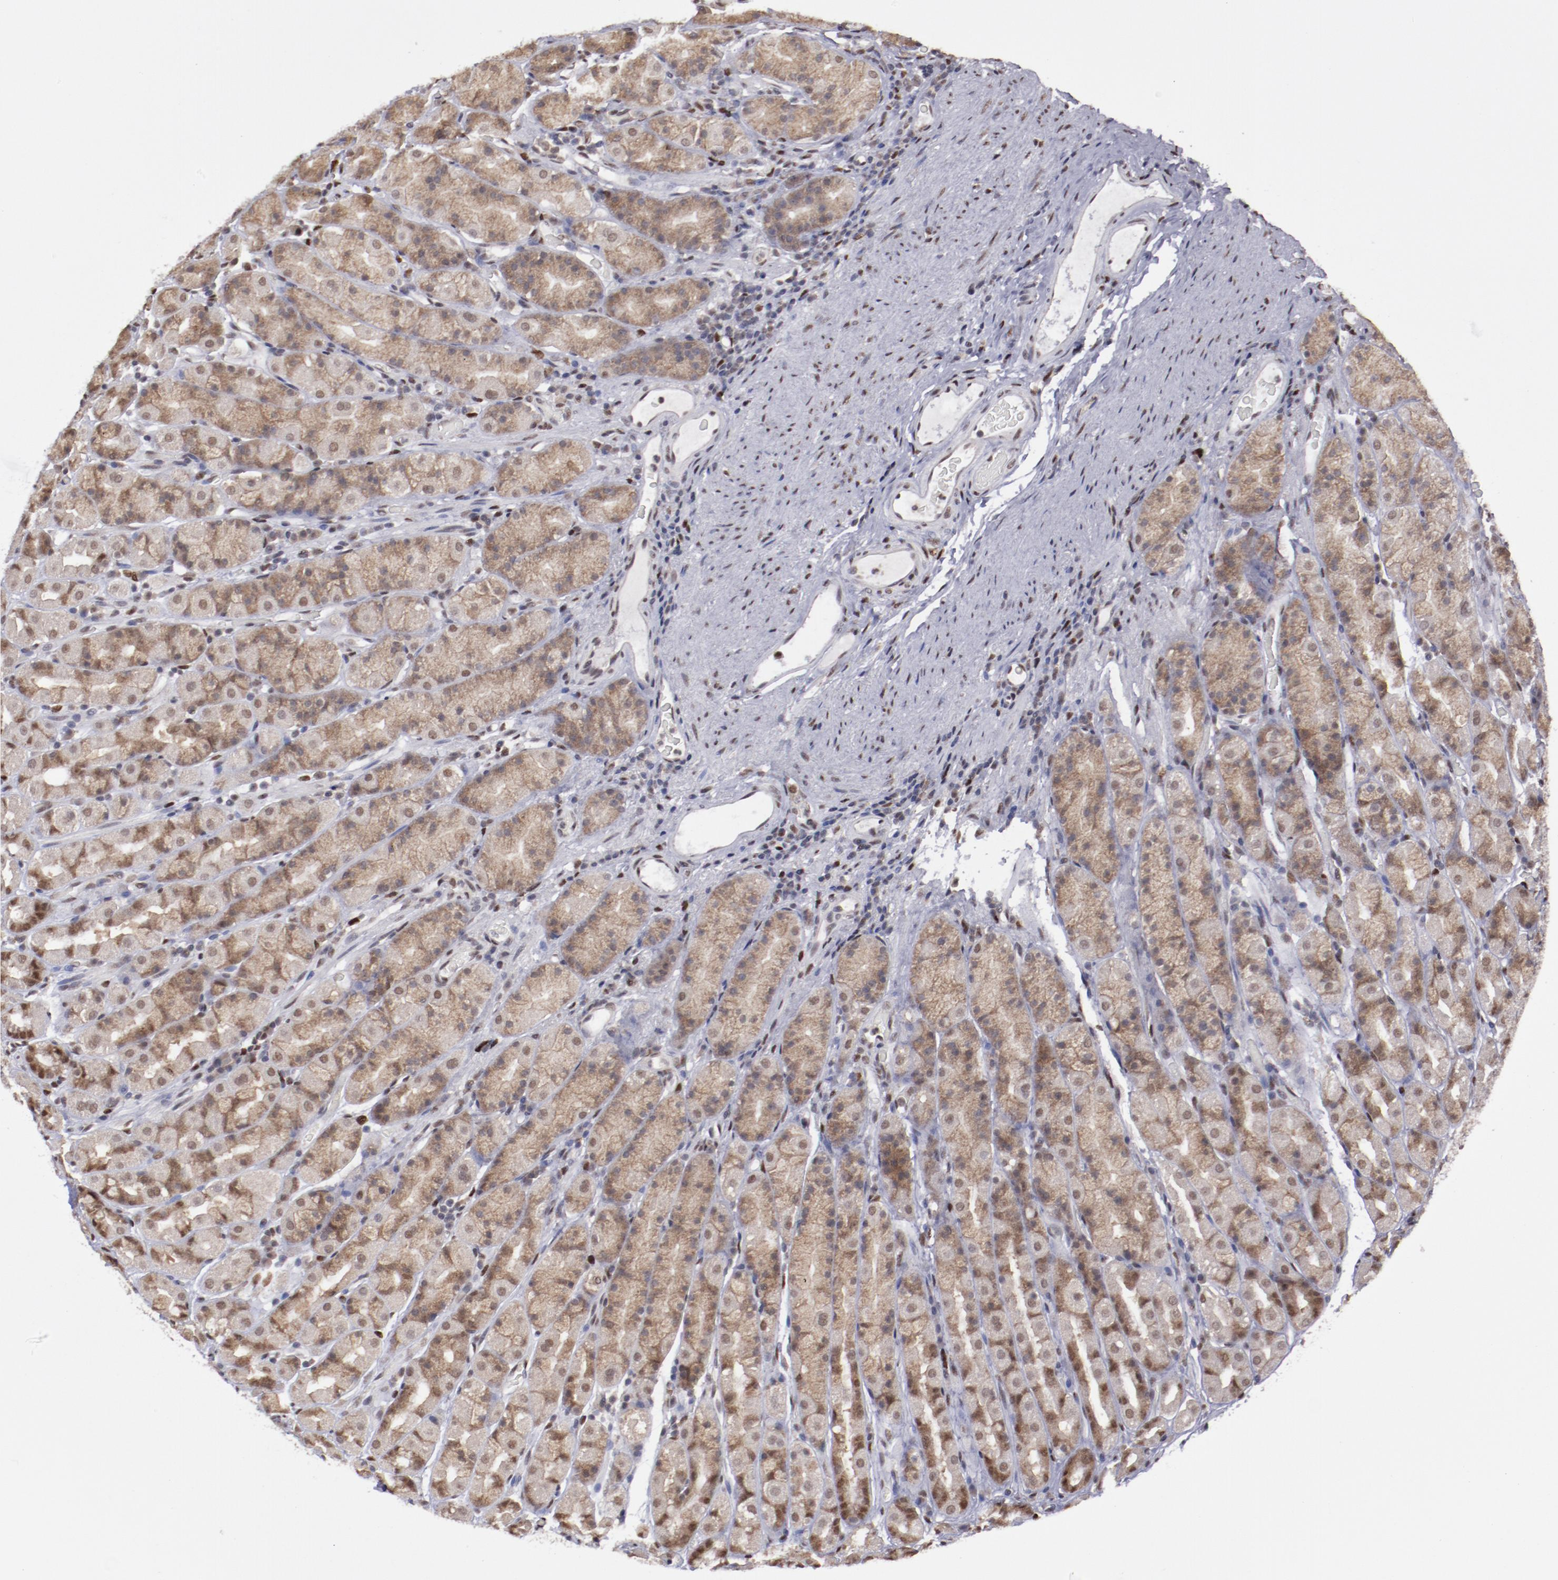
{"staining": {"intensity": "weak", "quantity": "25%-75%", "location": "cytoplasmic/membranous,nuclear"}, "tissue": "stomach", "cell_type": "Glandular cells", "image_type": "normal", "snomed": [{"axis": "morphology", "description": "Normal tissue, NOS"}, {"axis": "topography", "description": "Stomach, upper"}], "caption": "This is an image of immunohistochemistry staining of normal stomach, which shows weak staining in the cytoplasmic/membranous,nuclear of glandular cells.", "gene": "ARNT", "patient": {"sex": "male", "age": 68}}